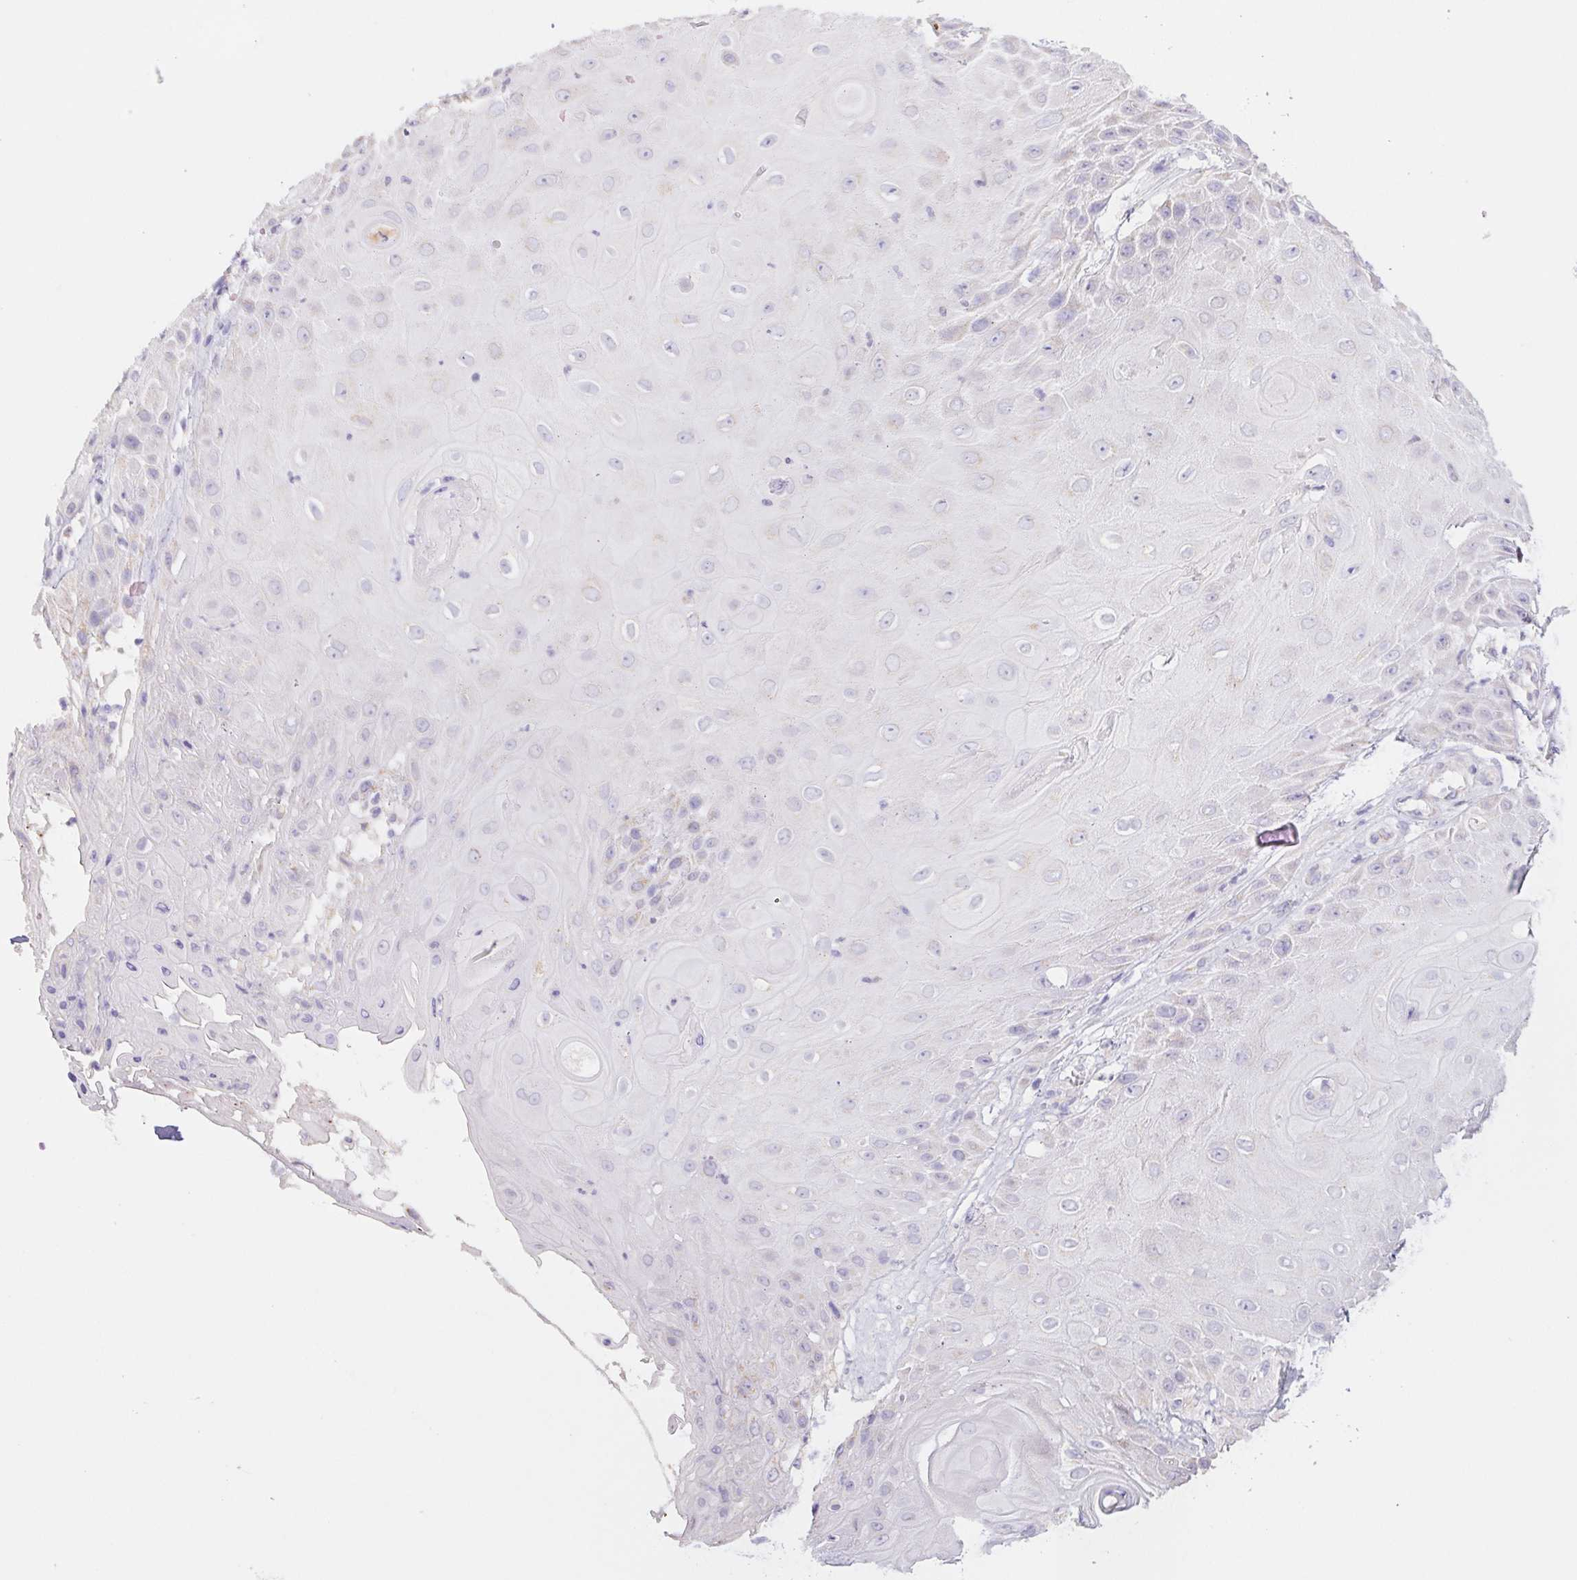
{"staining": {"intensity": "negative", "quantity": "none", "location": "none"}, "tissue": "skin cancer", "cell_type": "Tumor cells", "image_type": "cancer", "snomed": [{"axis": "morphology", "description": "Squamous cell carcinoma, NOS"}, {"axis": "topography", "description": "Skin"}], "caption": "A histopathology image of skin squamous cell carcinoma stained for a protein exhibits no brown staining in tumor cells.", "gene": "FKBP6", "patient": {"sex": "male", "age": 62}}